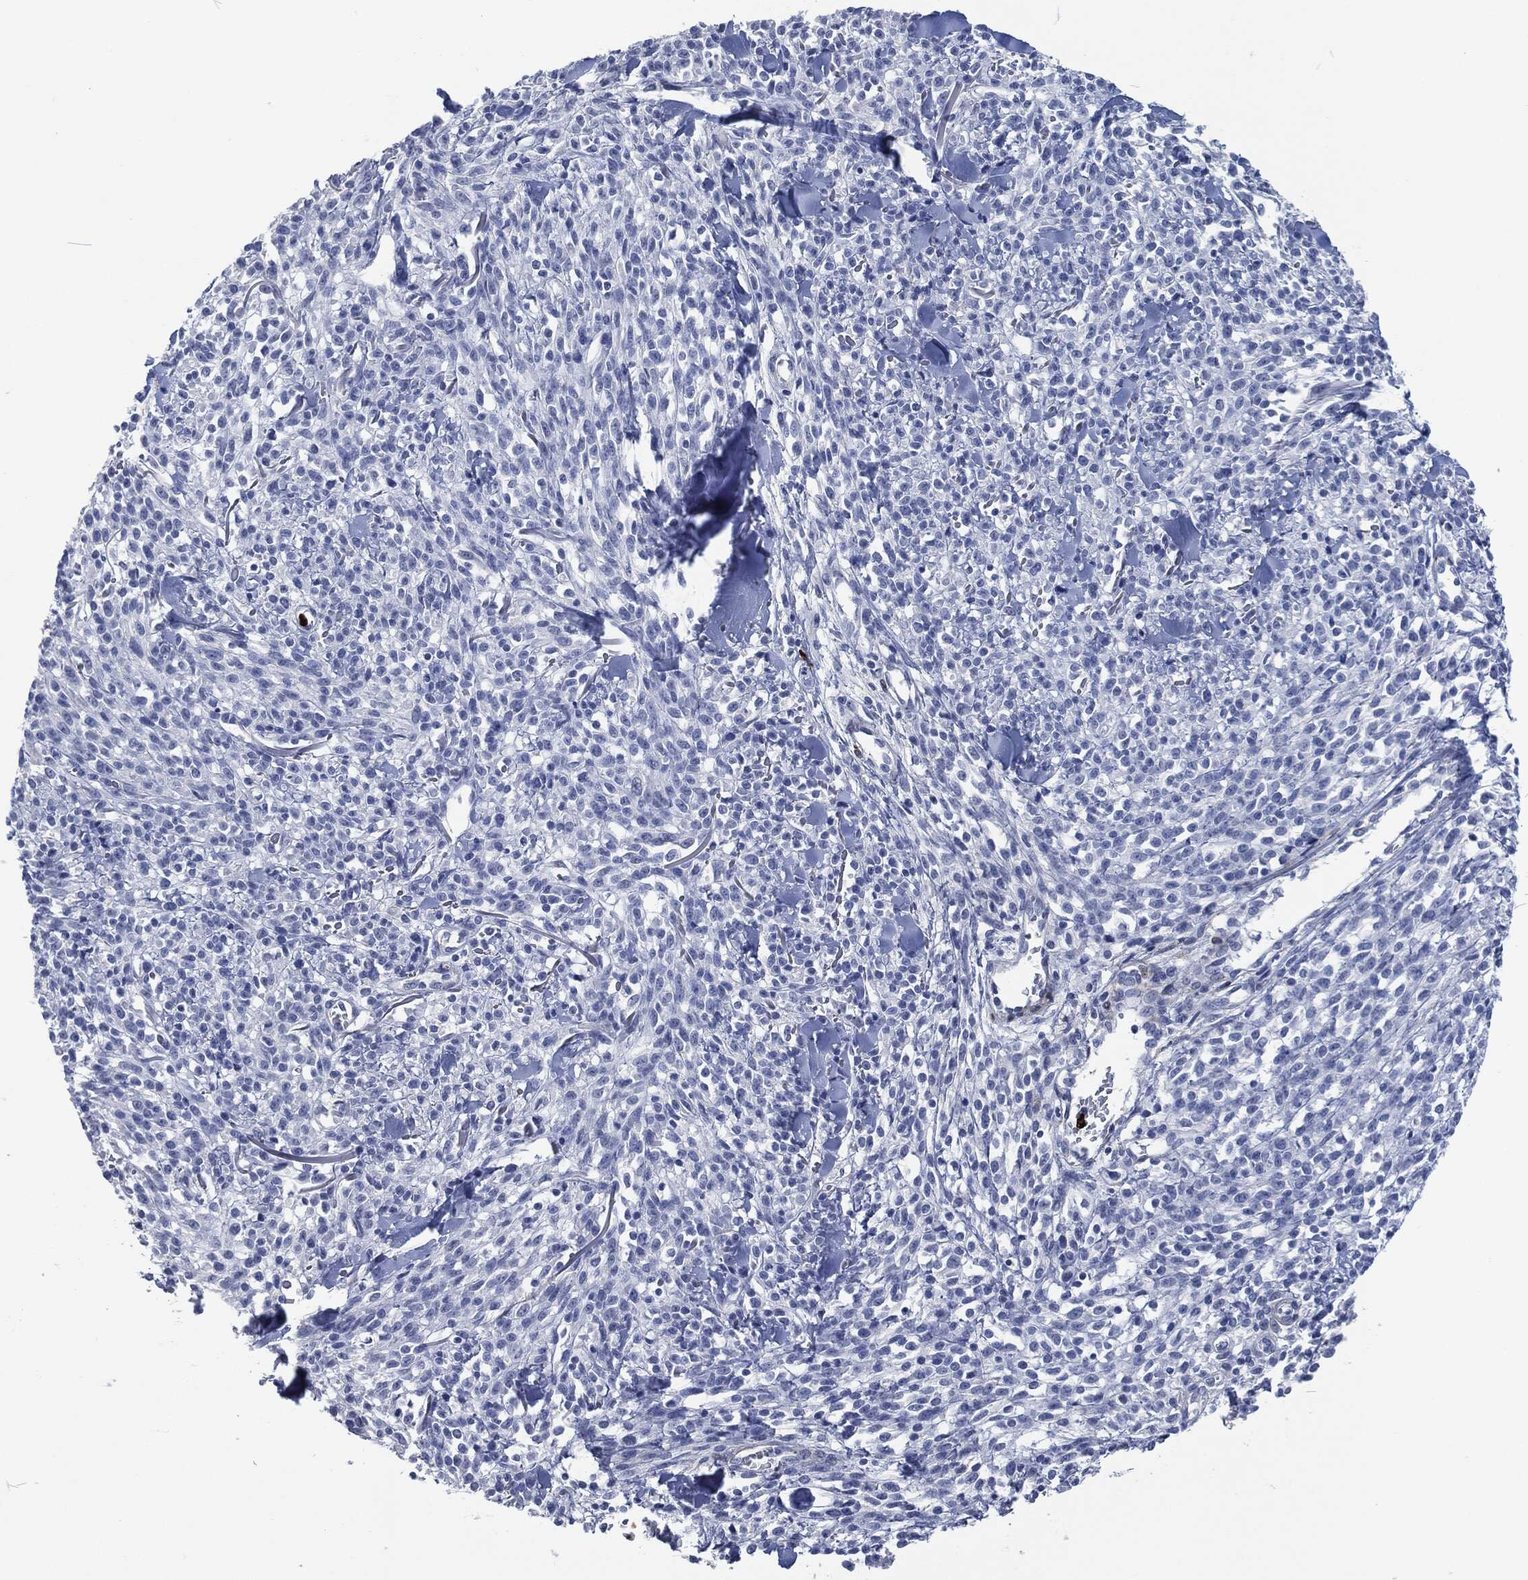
{"staining": {"intensity": "negative", "quantity": "none", "location": "none"}, "tissue": "melanoma", "cell_type": "Tumor cells", "image_type": "cancer", "snomed": [{"axis": "morphology", "description": "Malignant melanoma, NOS"}, {"axis": "topography", "description": "Skin"}, {"axis": "topography", "description": "Skin of trunk"}], "caption": "A micrograph of human melanoma is negative for staining in tumor cells. Nuclei are stained in blue.", "gene": "MPO", "patient": {"sex": "male", "age": 74}}